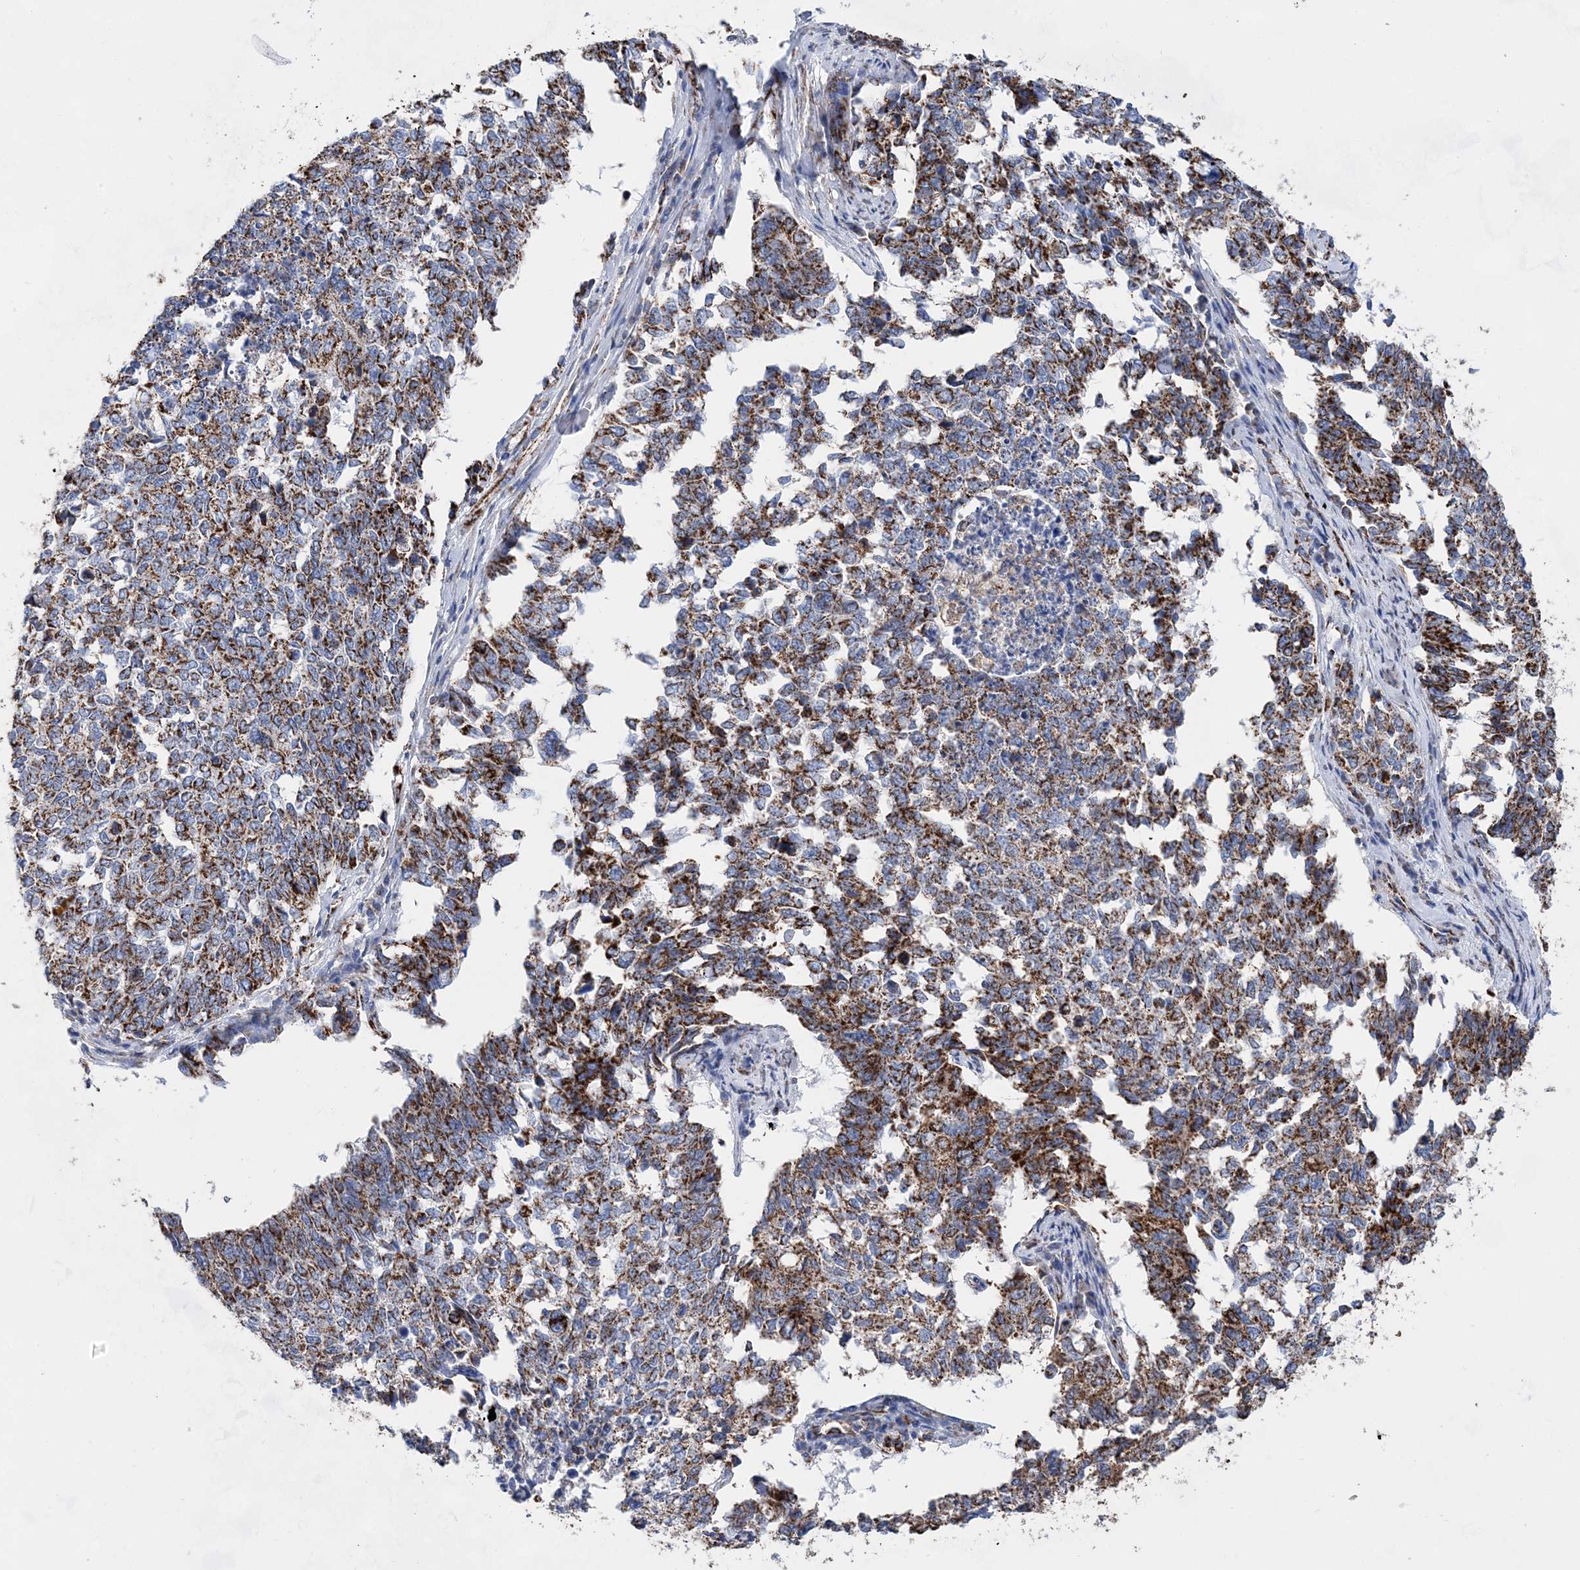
{"staining": {"intensity": "strong", "quantity": ">75%", "location": "cytoplasmic/membranous"}, "tissue": "cervical cancer", "cell_type": "Tumor cells", "image_type": "cancer", "snomed": [{"axis": "morphology", "description": "Squamous cell carcinoma, NOS"}, {"axis": "topography", "description": "Cervix"}], "caption": "A high amount of strong cytoplasmic/membranous staining is appreciated in approximately >75% of tumor cells in cervical cancer tissue.", "gene": "ACOT9", "patient": {"sex": "female", "age": 63}}